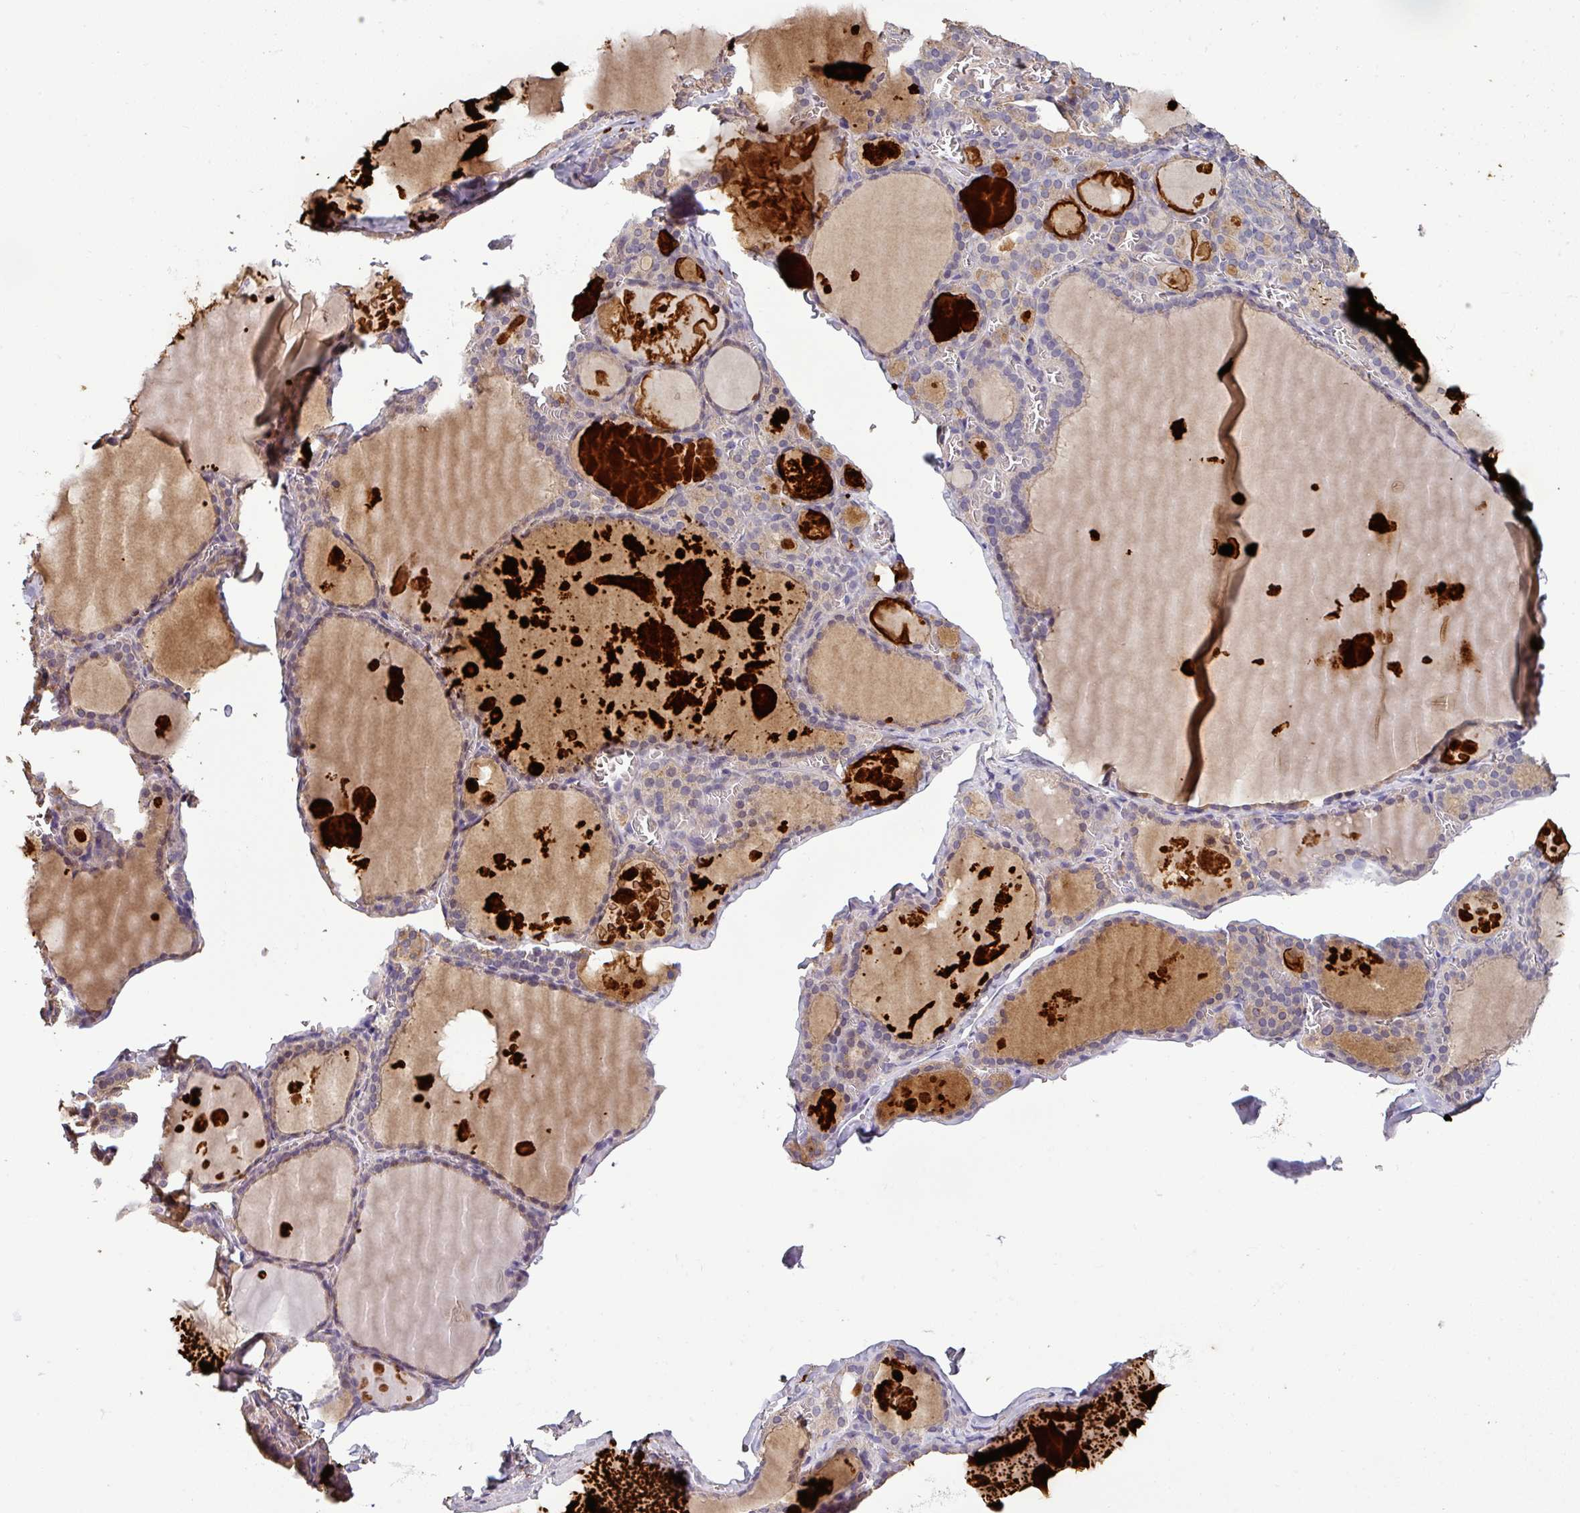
{"staining": {"intensity": "moderate", "quantity": "25%-75%", "location": "cytoplasmic/membranous"}, "tissue": "thyroid gland", "cell_type": "Glandular cells", "image_type": "normal", "snomed": [{"axis": "morphology", "description": "Normal tissue, NOS"}, {"axis": "topography", "description": "Thyroid gland"}], "caption": "Glandular cells display medium levels of moderate cytoplasmic/membranous expression in approximately 25%-75% of cells in normal human thyroid gland. (brown staining indicates protein expression, while blue staining denotes nuclei).", "gene": "ISLR", "patient": {"sex": "male", "age": 56}}